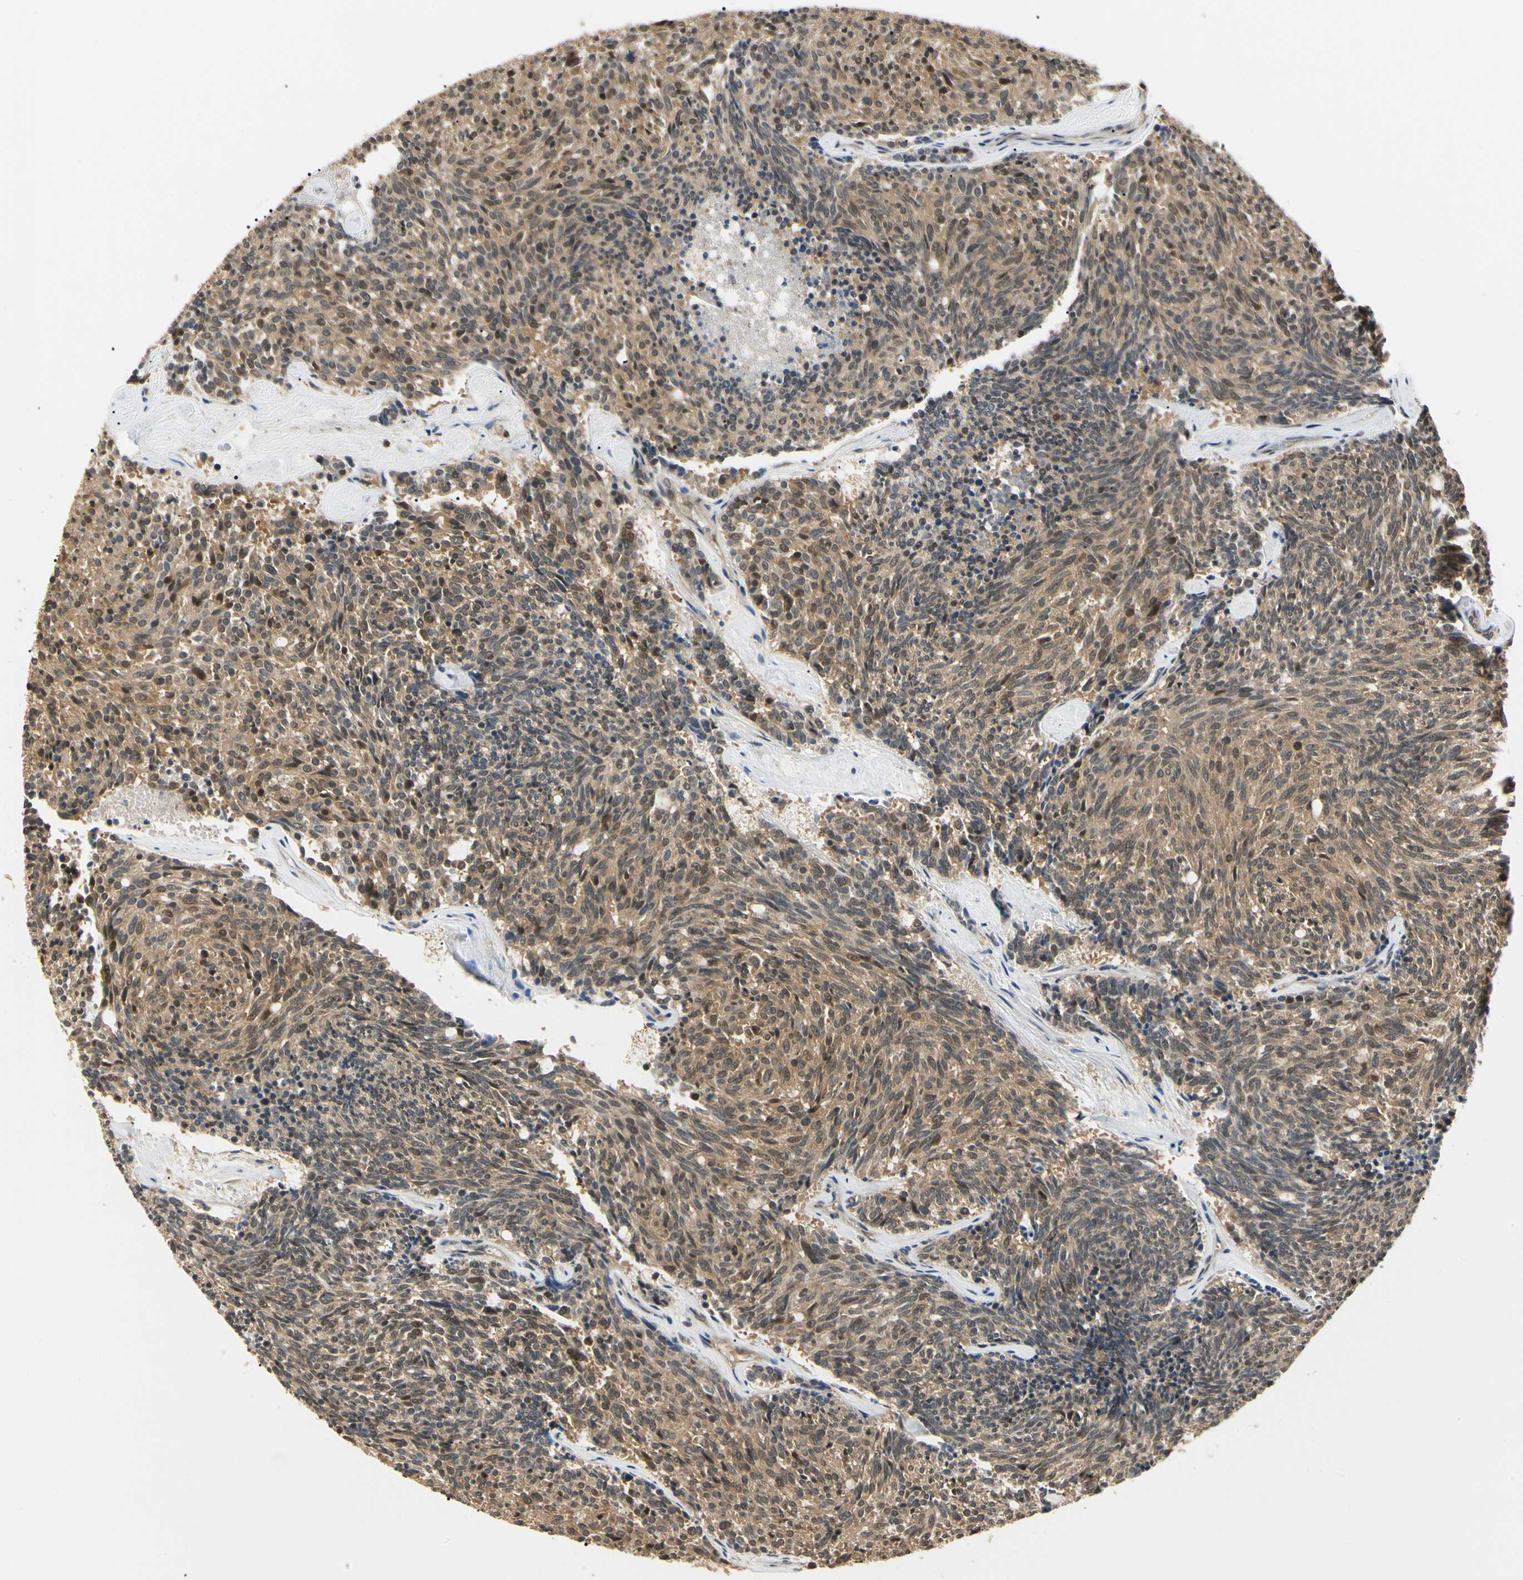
{"staining": {"intensity": "moderate", "quantity": ">75%", "location": "cytoplasmic/membranous,nuclear"}, "tissue": "carcinoid", "cell_type": "Tumor cells", "image_type": "cancer", "snomed": [{"axis": "morphology", "description": "Carcinoid, malignant, NOS"}, {"axis": "topography", "description": "Pancreas"}], "caption": "Immunohistochemistry (IHC) histopathology image of neoplastic tissue: carcinoid stained using immunohistochemistry (IHC) displays medium levels of moderate protein expression localized specifically in the cytoplasmic/membranous and nuclear of tumor cells, appearing as a cytoplasmic/membranous and nuclear brown color.", "gene": "UBE2Z", "patient": {"sex": "female", "age": 54}}